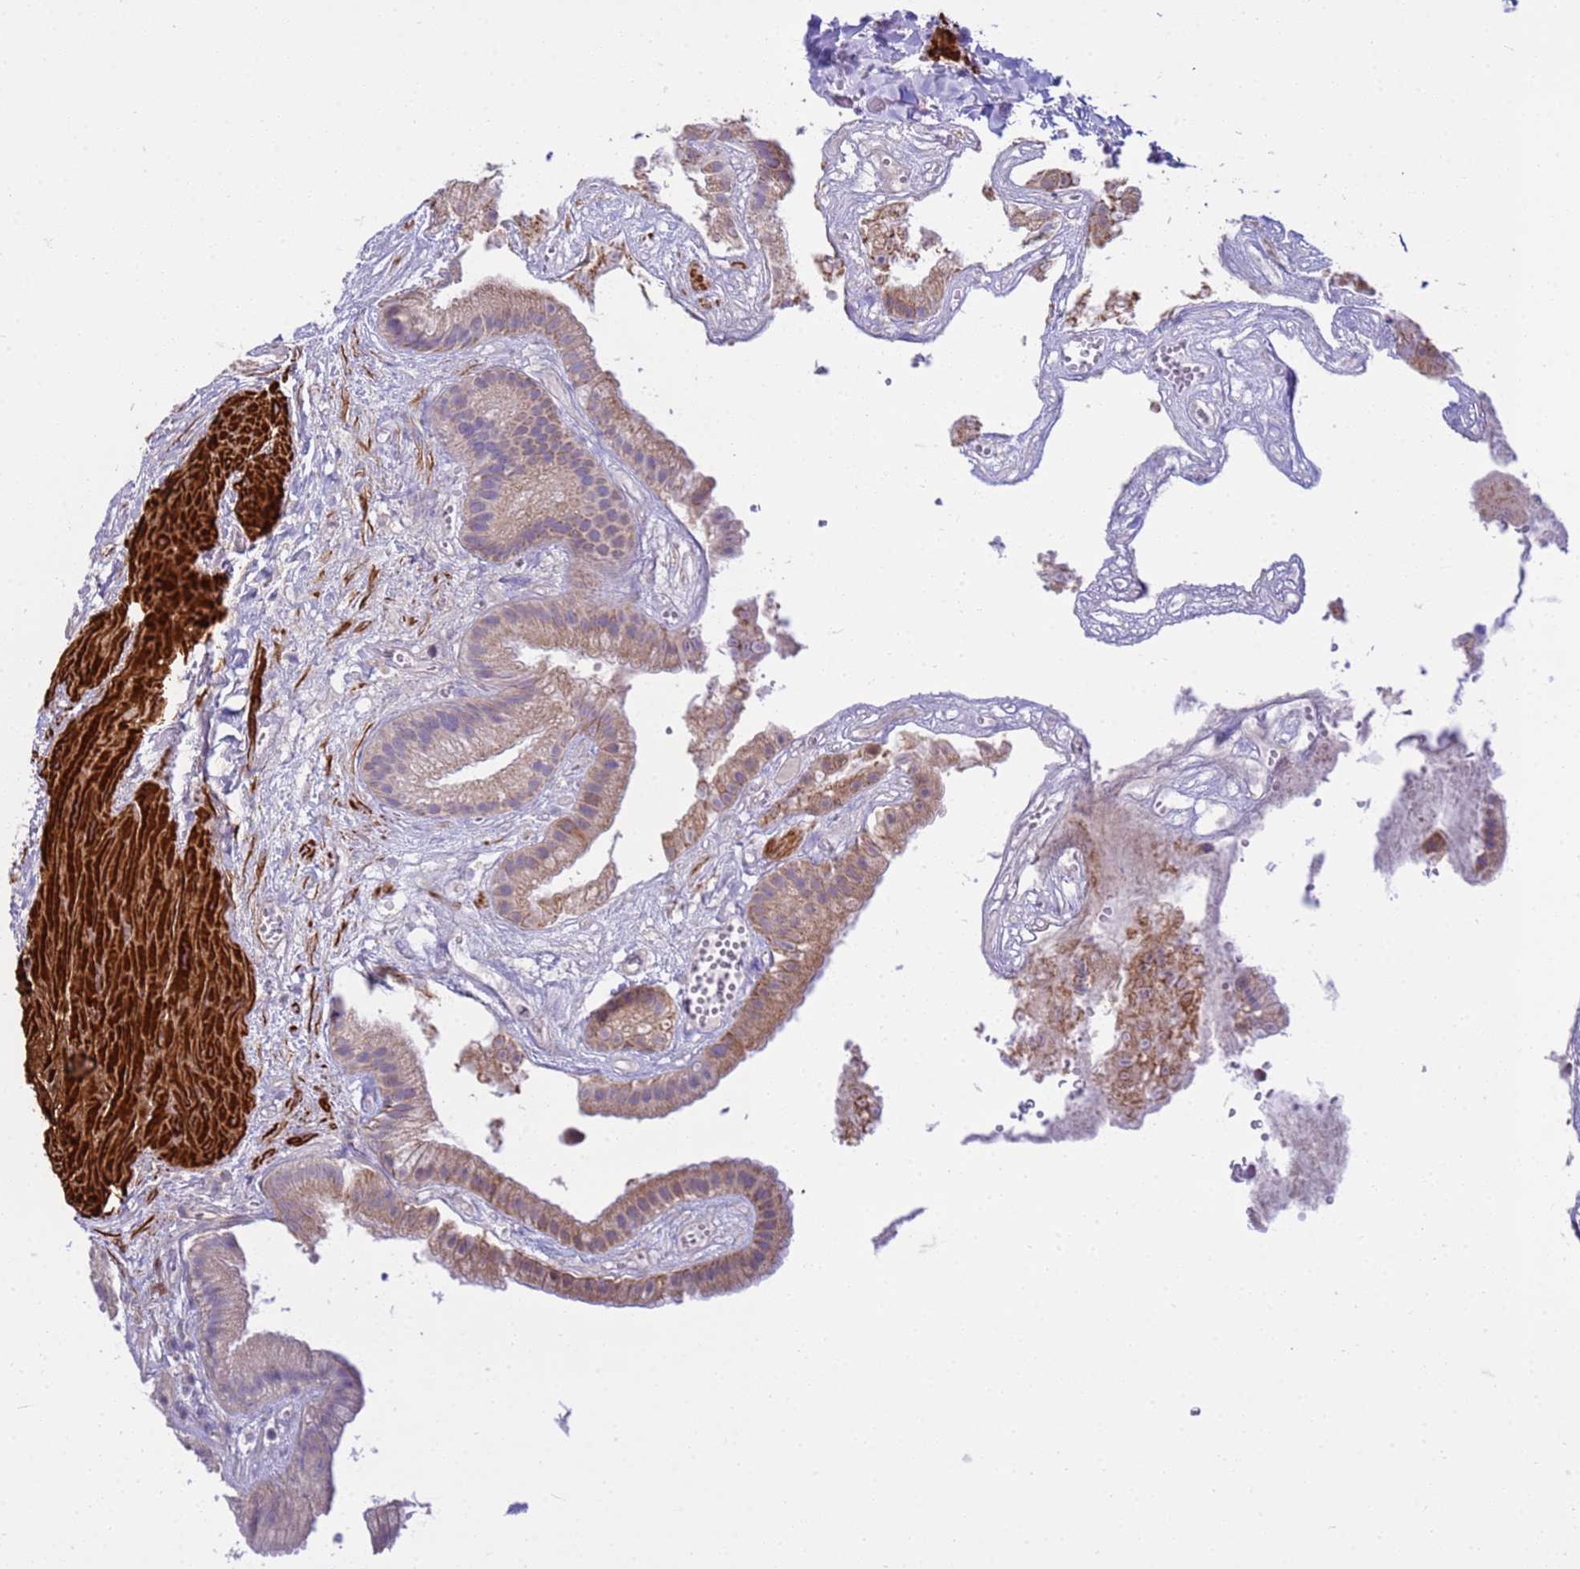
{"staining": {"intensity": "weak", "quantity": "25%-75%", "location": "cytoplasmic/membranous"}, "tissue": "gallbladder", "cell_type": "Glandular cells", "image_type": "normal", "snomed": [{"axis": "morphology", "description": "Normal tissue, NOS"}, {"axis": "topography", "description": "Gallbladder"}], "caption": "IHC of benign human gallbladder exhibits low levels of weak cytoplasmic/membranous positivity in about 25%-75% of glandular cells.", "gene": "P2RX7", "patient": {"sex": "male", "age": 55}}